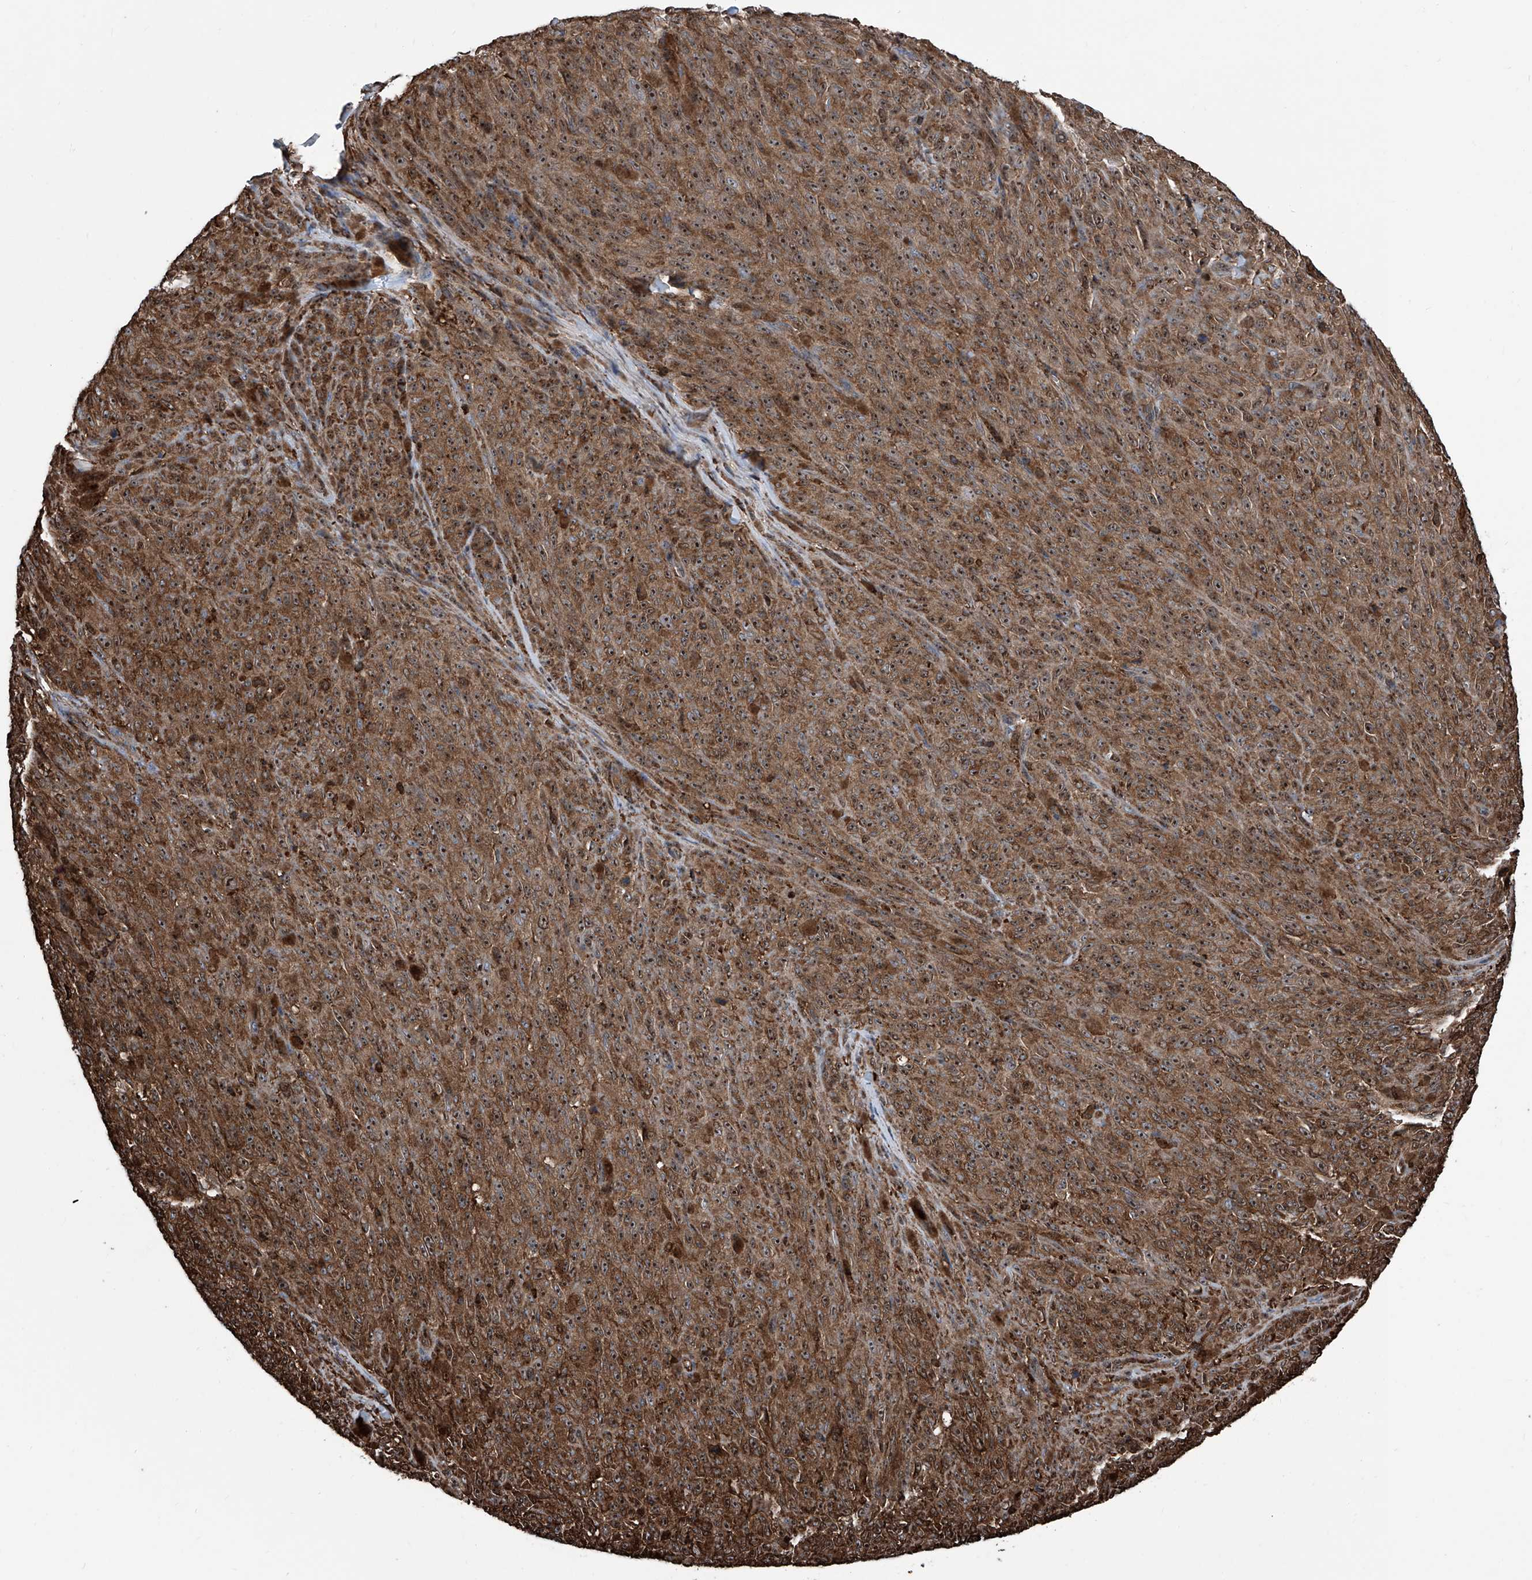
{"staining": {"intensity": "moderate", "quantity": ">75%", "location": "cytoplasmic/membranous,nuclear"}, "tissue": "melanoma", "cell_type": "Tumor cells", "image_type": "cancer", "snomed": [{"axis": "morphology", "description": "Malignant melanoma, NOS"}, {"axis": "topography", "description": "Skin"}], "caption": "Approximately >75% of tumor cells in human melanoma reveal moderate cytoplasmic/membranous and nuclear protein expression as visualized by brown immunohistochemical staining.", "gene": "ZNF484", "patient": {"sex": "female", "age": 82}}